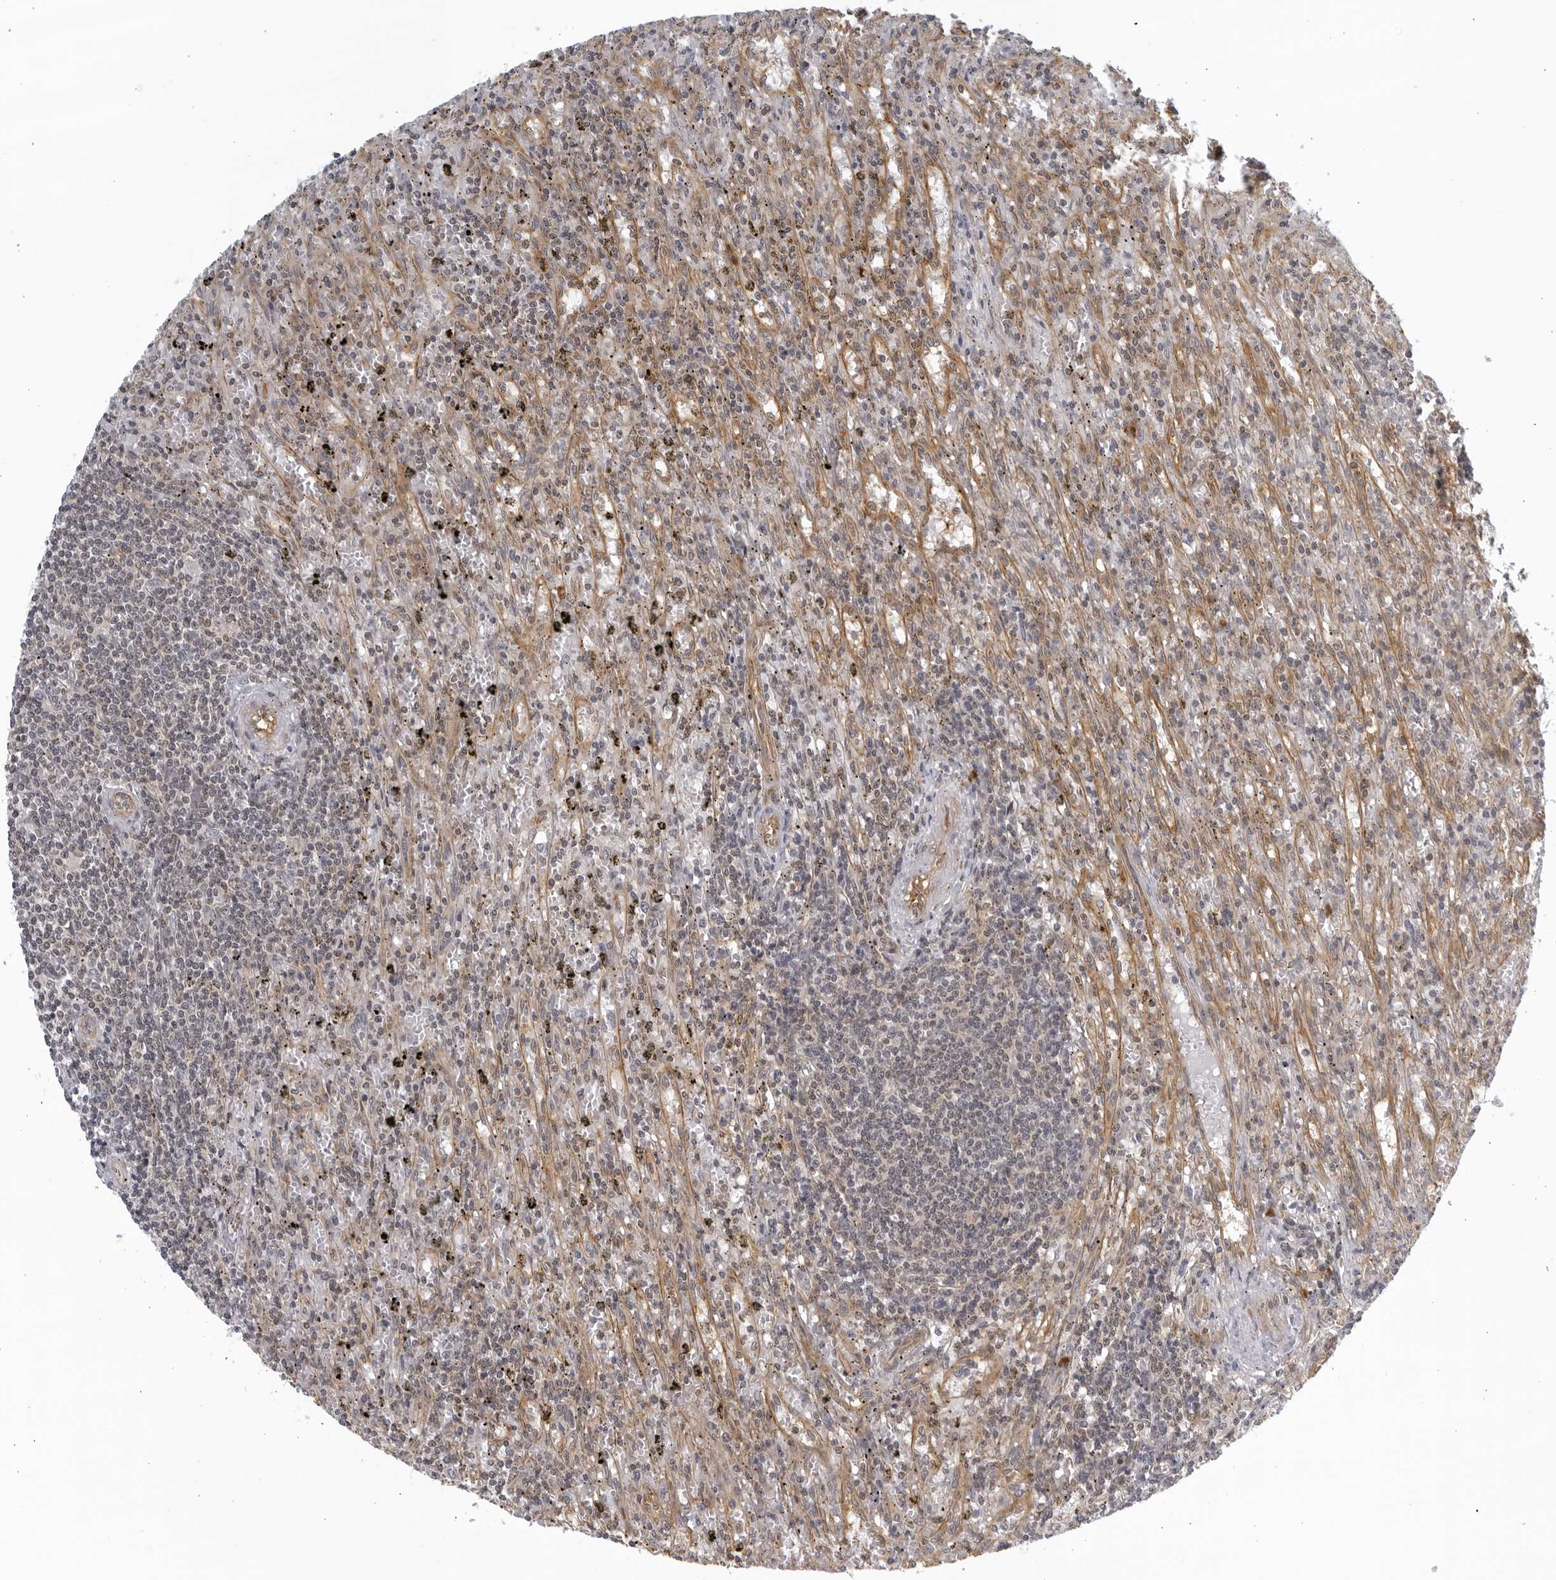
{"staining": {"intensity": "negative", "quantity": "none", "location": "none"}, "tissue": "lymphoma", "cell_type": "Tumor cells", "image_type": "cancer", "snomed": [{"axis": "morphology", "description": "Malignant lymphoma, non-Hodgkin's type, Low grade"}, {"axis": "topography", "description": "Spleen"}], "caption": "Micrograph shows no protein expression in tumor cells of low-grade malignant lymphoma, non-Hodgkin's type tissue.", "gene": "SERTAD4", "patient": {"sex": "male", "age": 76}}